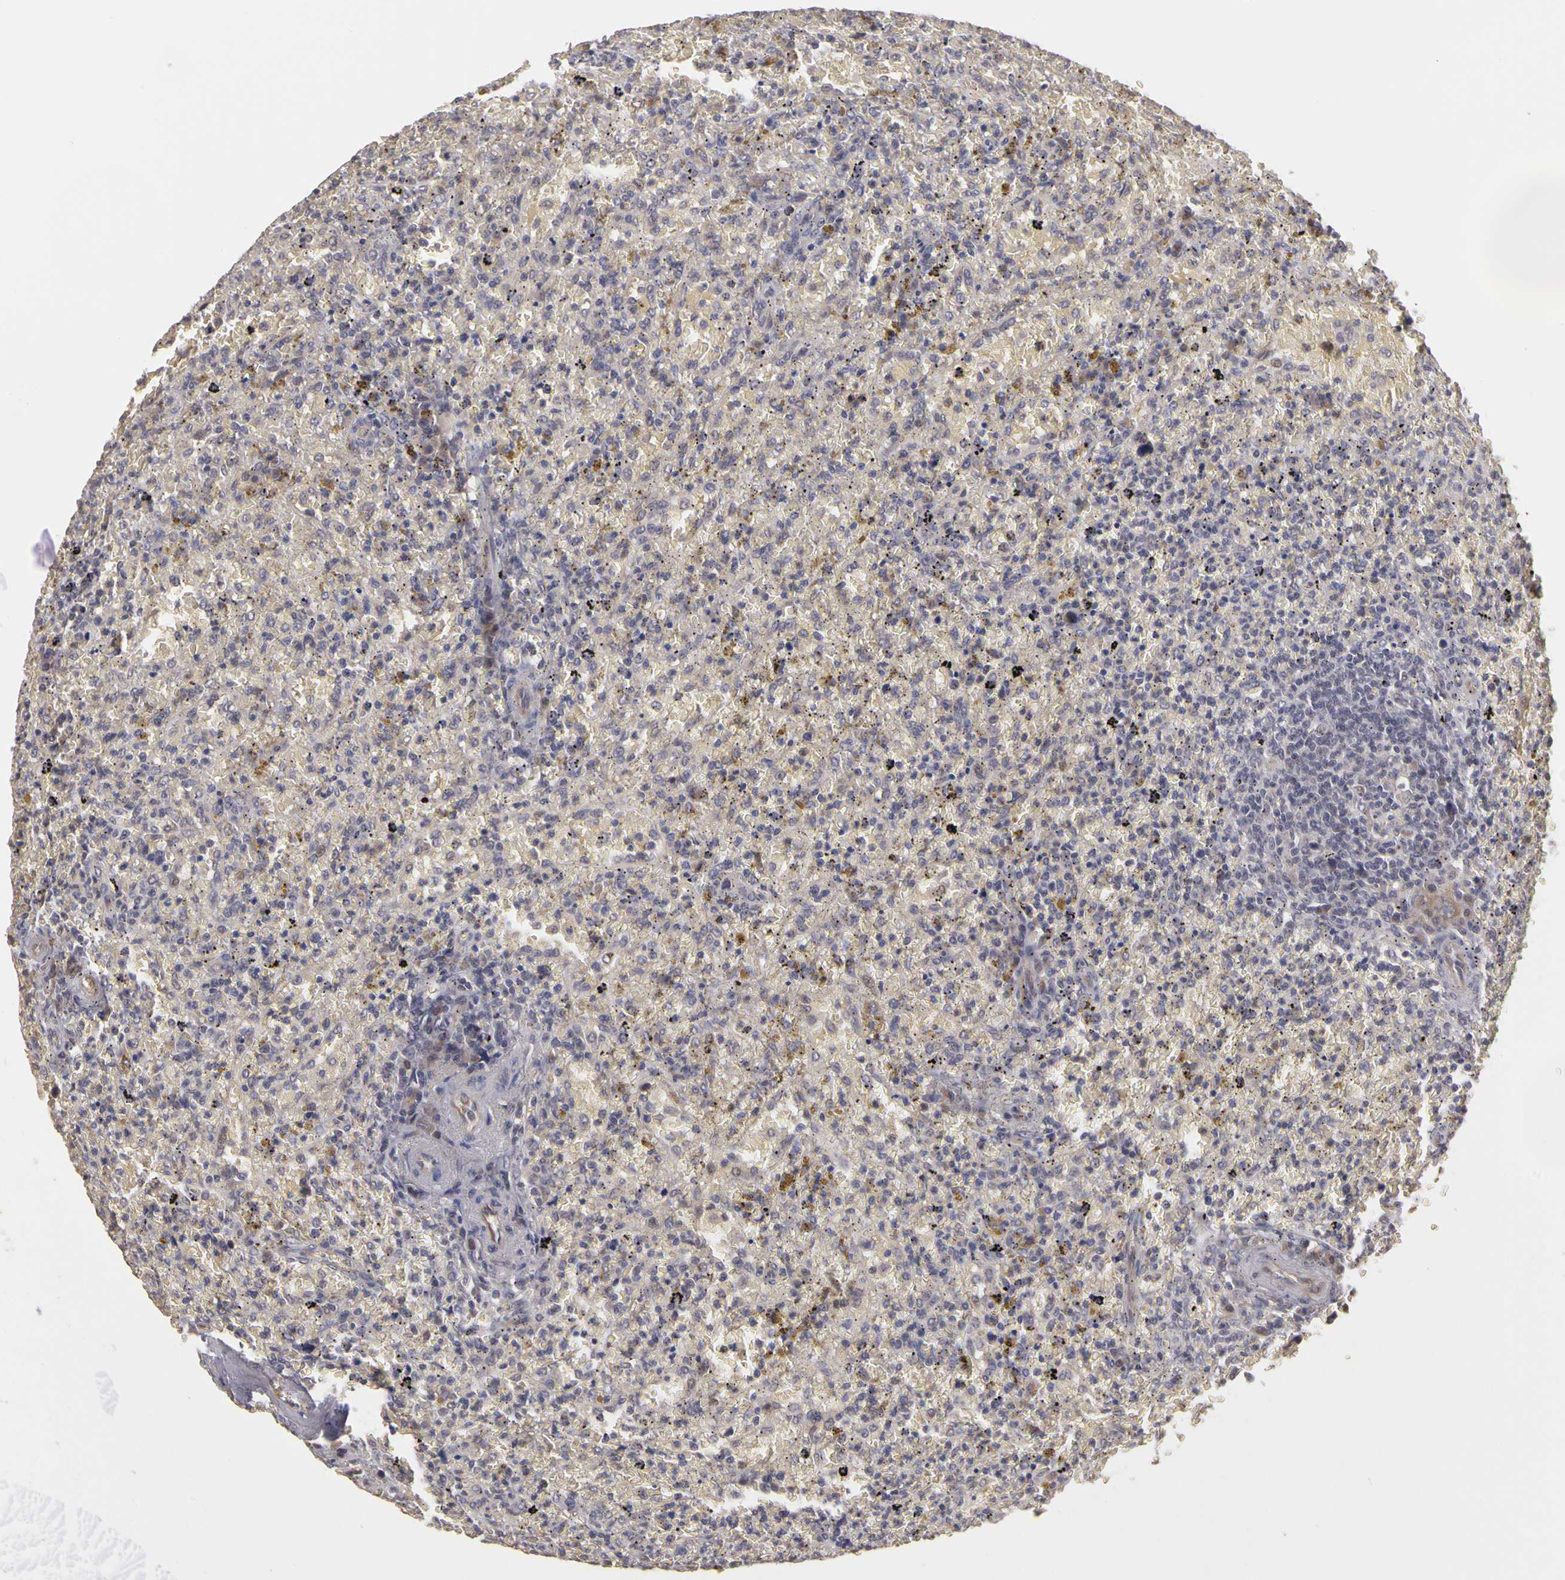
{"staining": {"intensity": "negative", "quantity": "none", "location": "none"}, "tissue": "lymphoma", "cell_type": "Tumor cells", "image_type": "cancer", "snomed": [{"axis": "morphology", "description": "Malignant lymphoma, non-Hodgkin's type, High grade"}, {"axis": "topography", "description": "Spleen"}, {"axis": "topography", "description": "Lymph node"}], "caption": "Tumor cells are negative for brown protein staining in high-grade malignant lymphoma, non-Hodgkin's type. (IHC, brightfield microscopy, high magnification).", "gene": "FRMD7", "patient": {"sex": "female", "age": 70}}